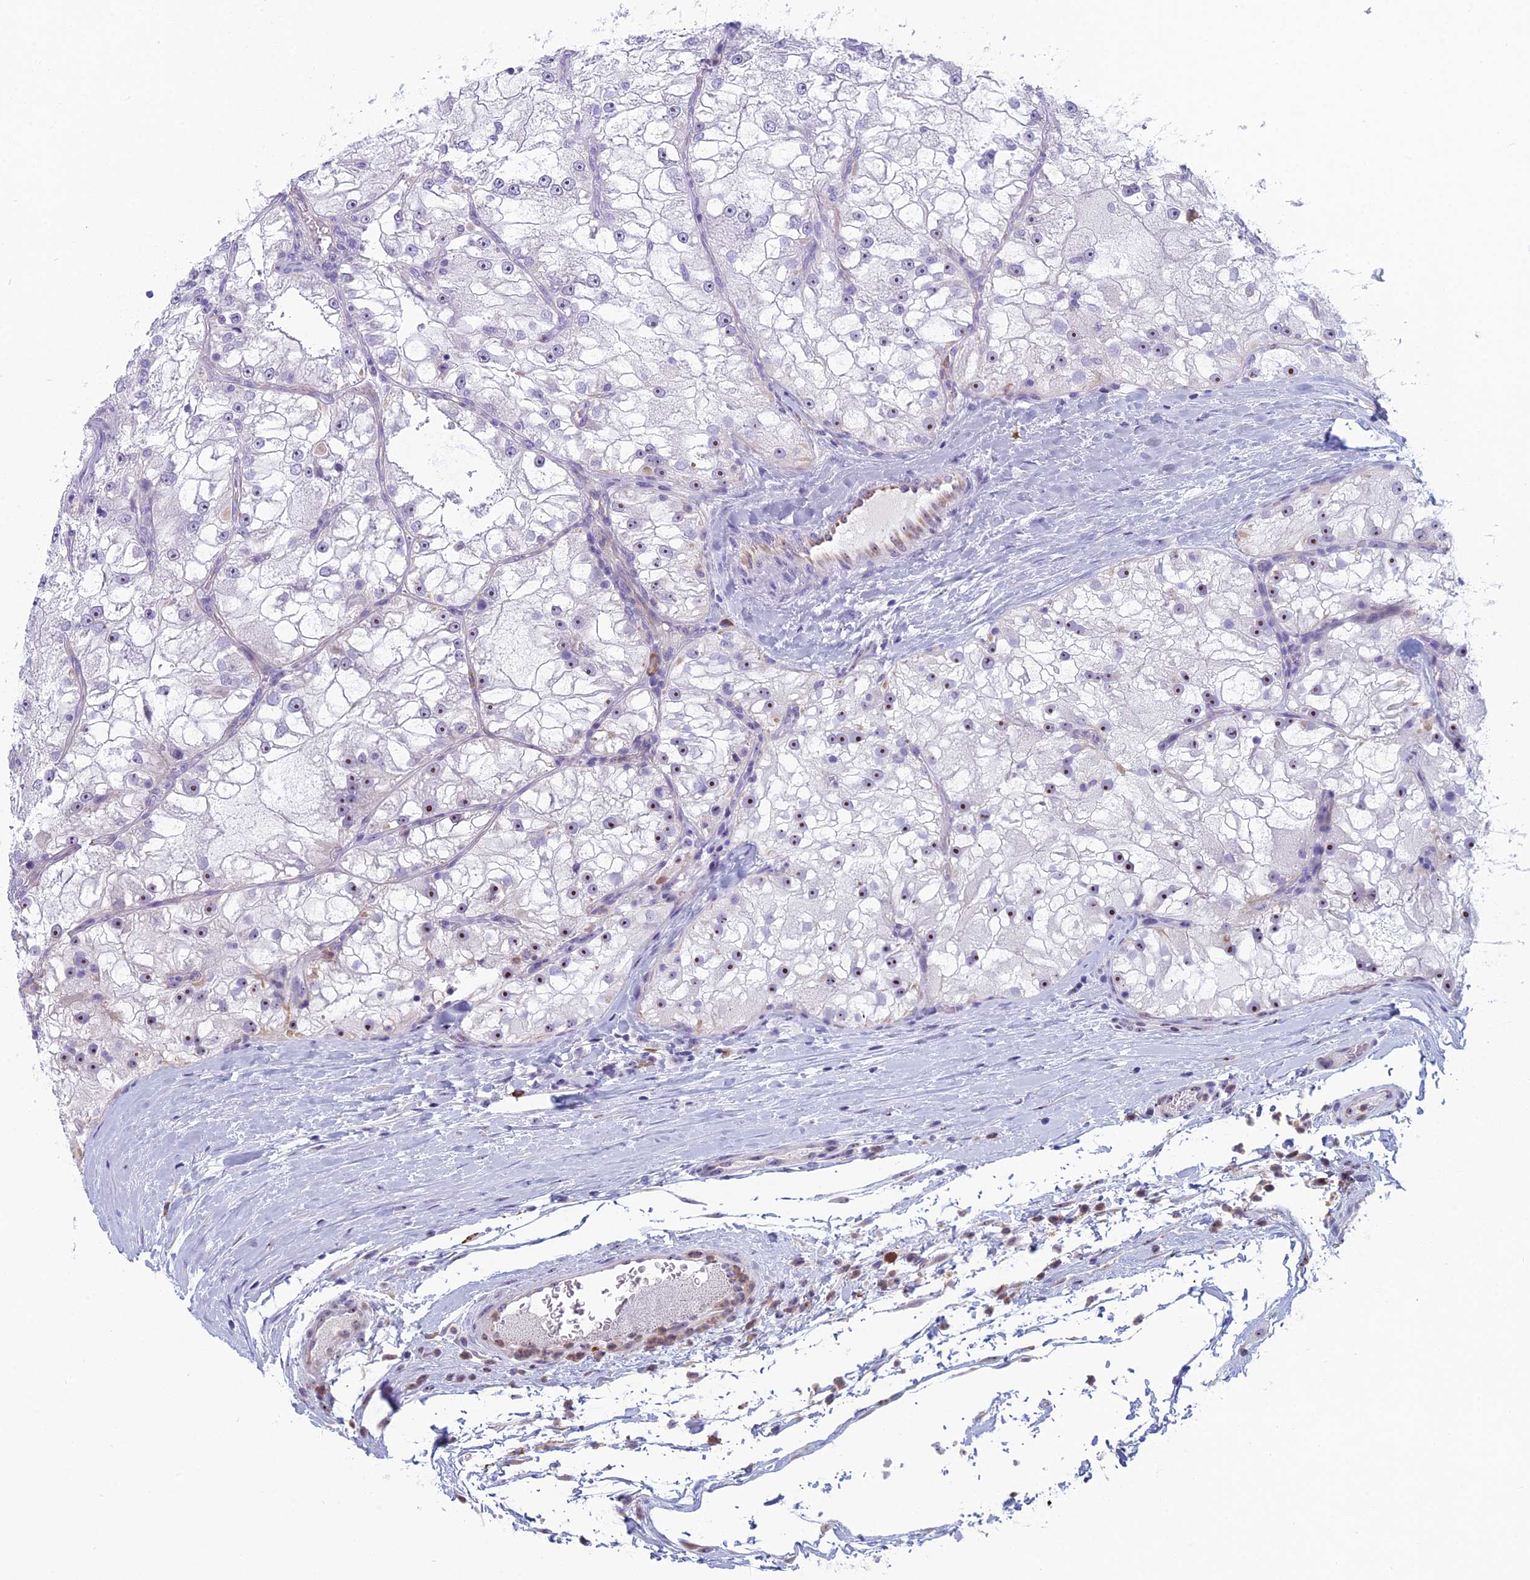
{"staining": {"intensity": "strong", "quantity": "<25%", "location": "nuclear"}, "tissue": "renal cancer", "cell_type": "Tumor cells", "image_type": "cancer", "snomed": [{"axis": "morphology", "description": "Adenocarcinoma, NOS"}, {"axis": "topography", "description": "Kidney"}], "caption": "A histopathology image of renal cancer stained for a protein shows strong nuclear brown staining in tumor cells.", "gene": "NOC2L", "patient": {"sex": "female", "age": 72}}